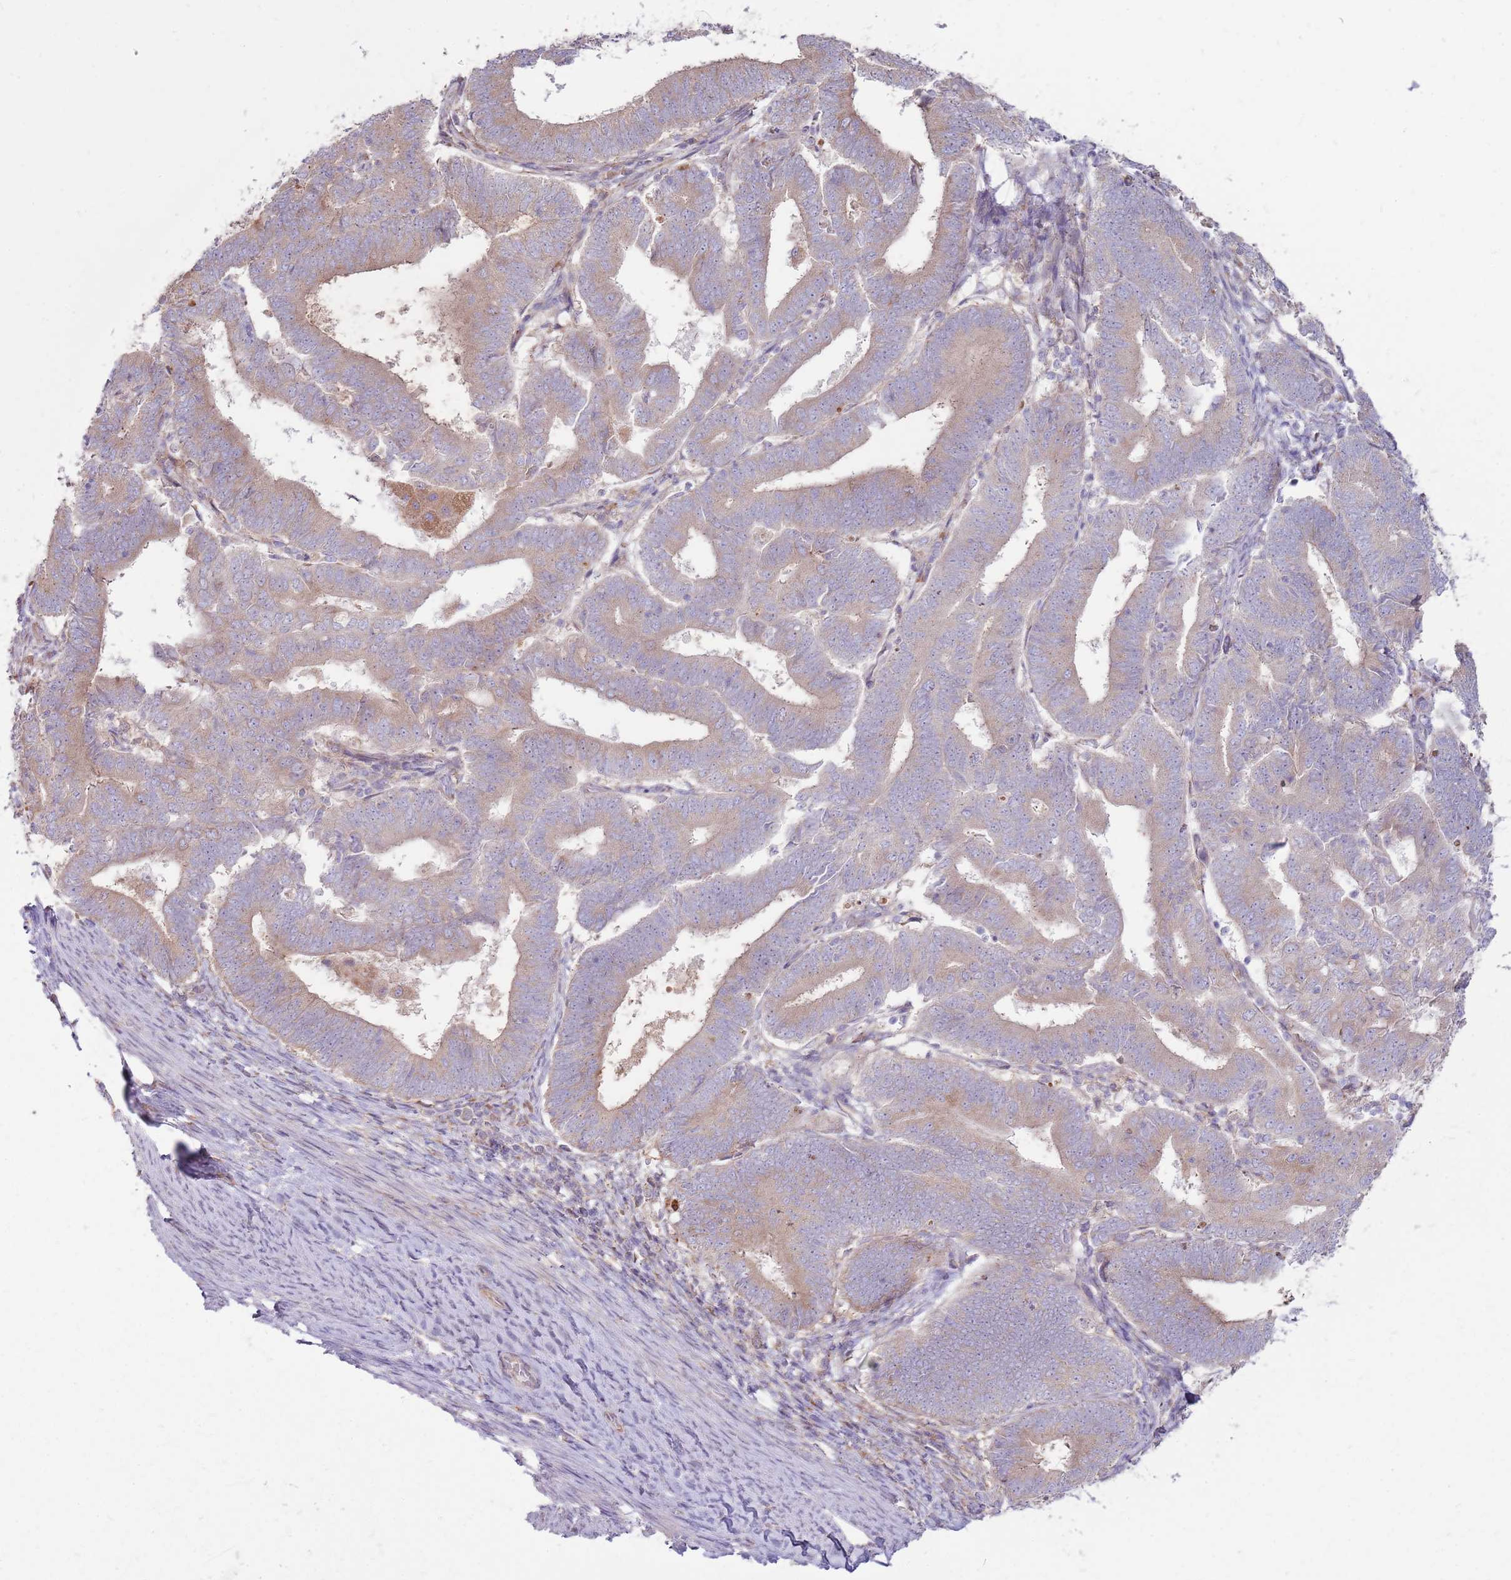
{"staining": {"intensity": "weak", "quantity": ">75%", "location": "cytoplasmic/membranous"}, "tissue": "endometrial cancer", "cell_type": "Tumor cells", "image_type": "cancer", "snomed": [{"axis": "morphology", "description": "Adenocarcinoma, NOS"}, {"axis": "topography", "description": "Endometrium"}], "caption": "A brown stain highlights weak cytoplasmic/membranous expression of a protein in endometrial cancer tumor cells. (IHC, brightfield microscopy, high magnification).", "gene": "EMC1", "patient": {"sex": "female", "age": 70}}